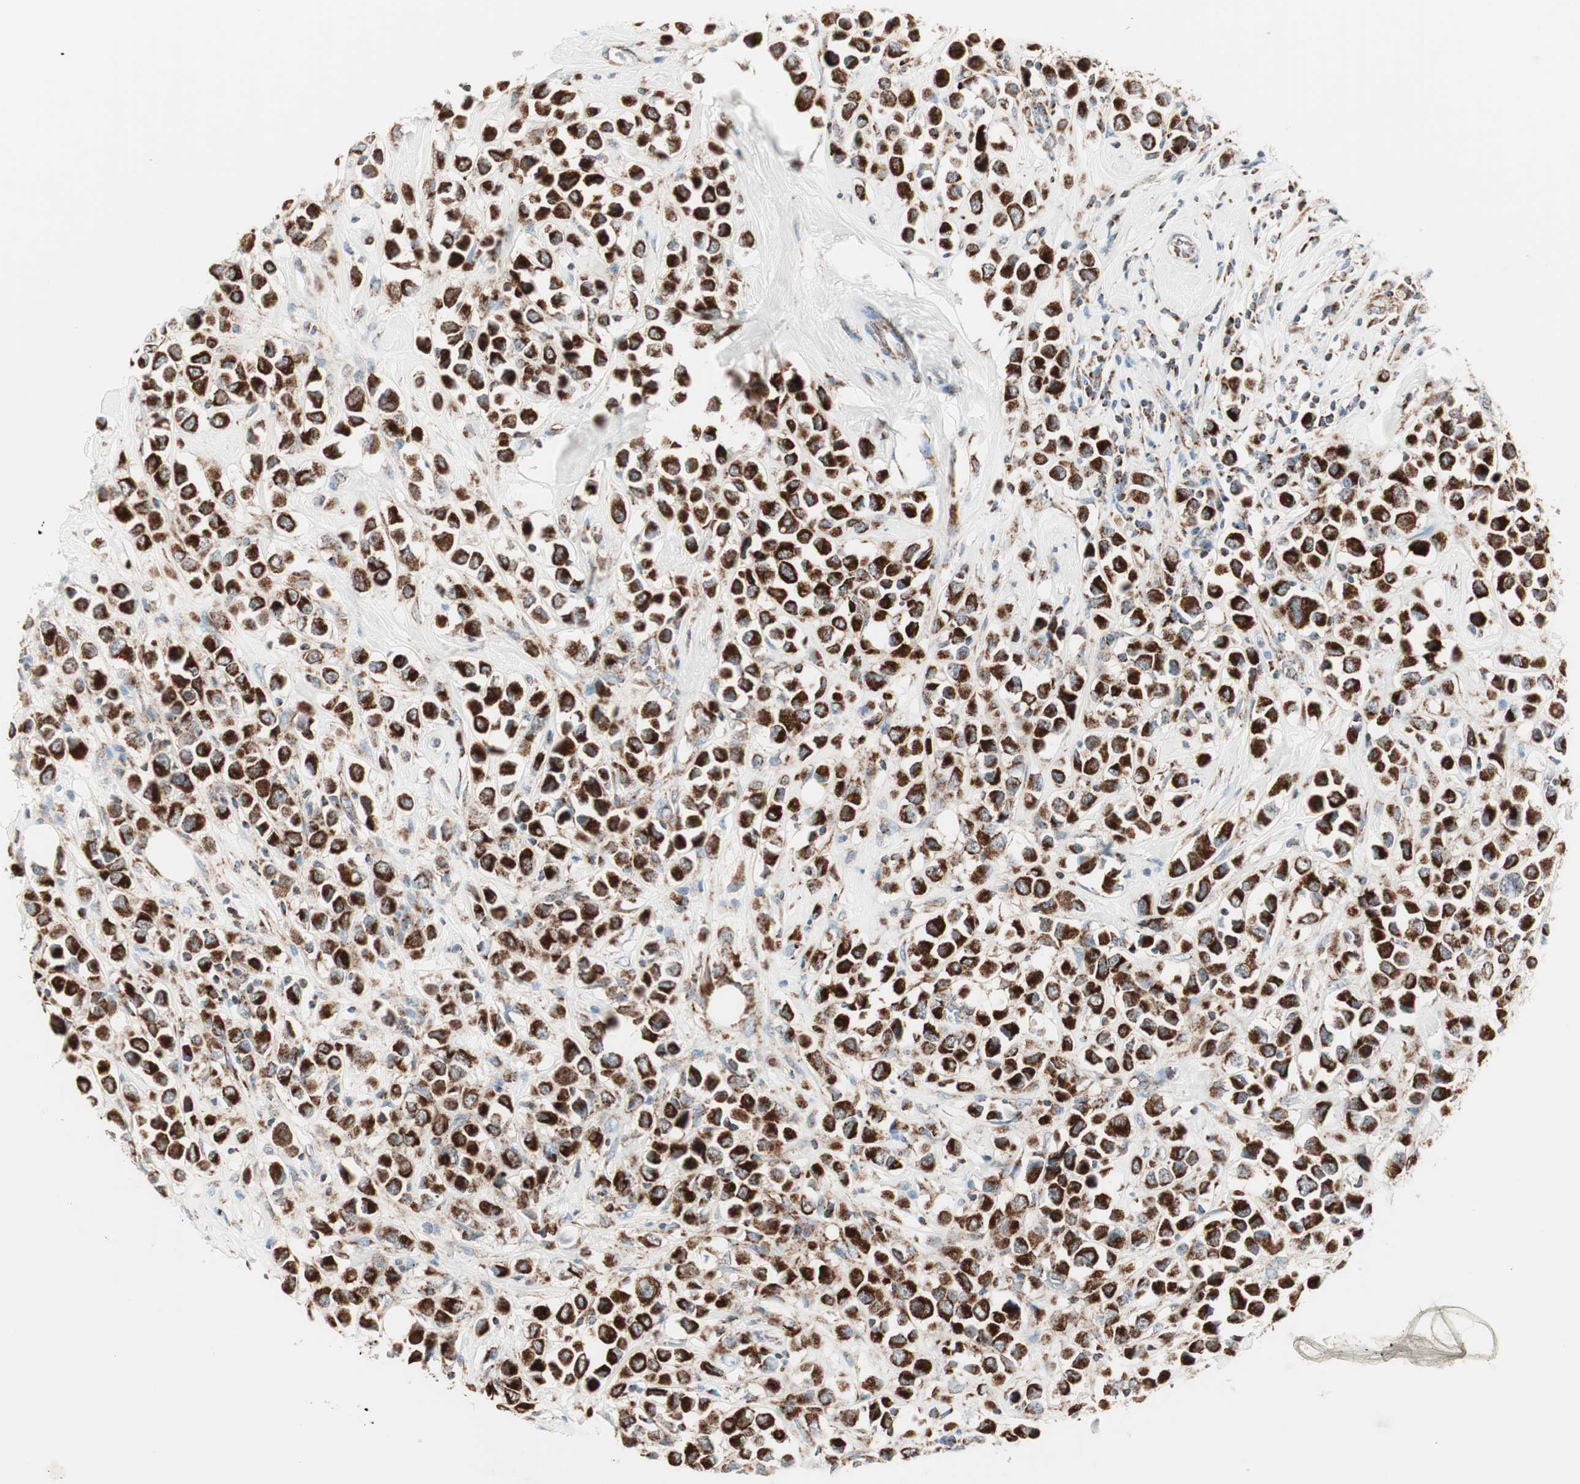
{"staining": {"intensity": "strong", "quantity": ">75%", "location": "cytoplasmic/membranous"}, "tissue": "breast cancer", "cell_type": "Tumor cells", "image_type": "cancer", "snomed": [{"axis": "morphology", "description": "Duct carcinoma"}, {"axis": "topography", "description": "Breast"}], "caption": "A histopathology image of breast cancer stained for a protein displays strong cytoplasmic/membranous brown staining in tumor cells.", "gene": "TOMM20", "patient": {"sex": "female", "age": 61}}